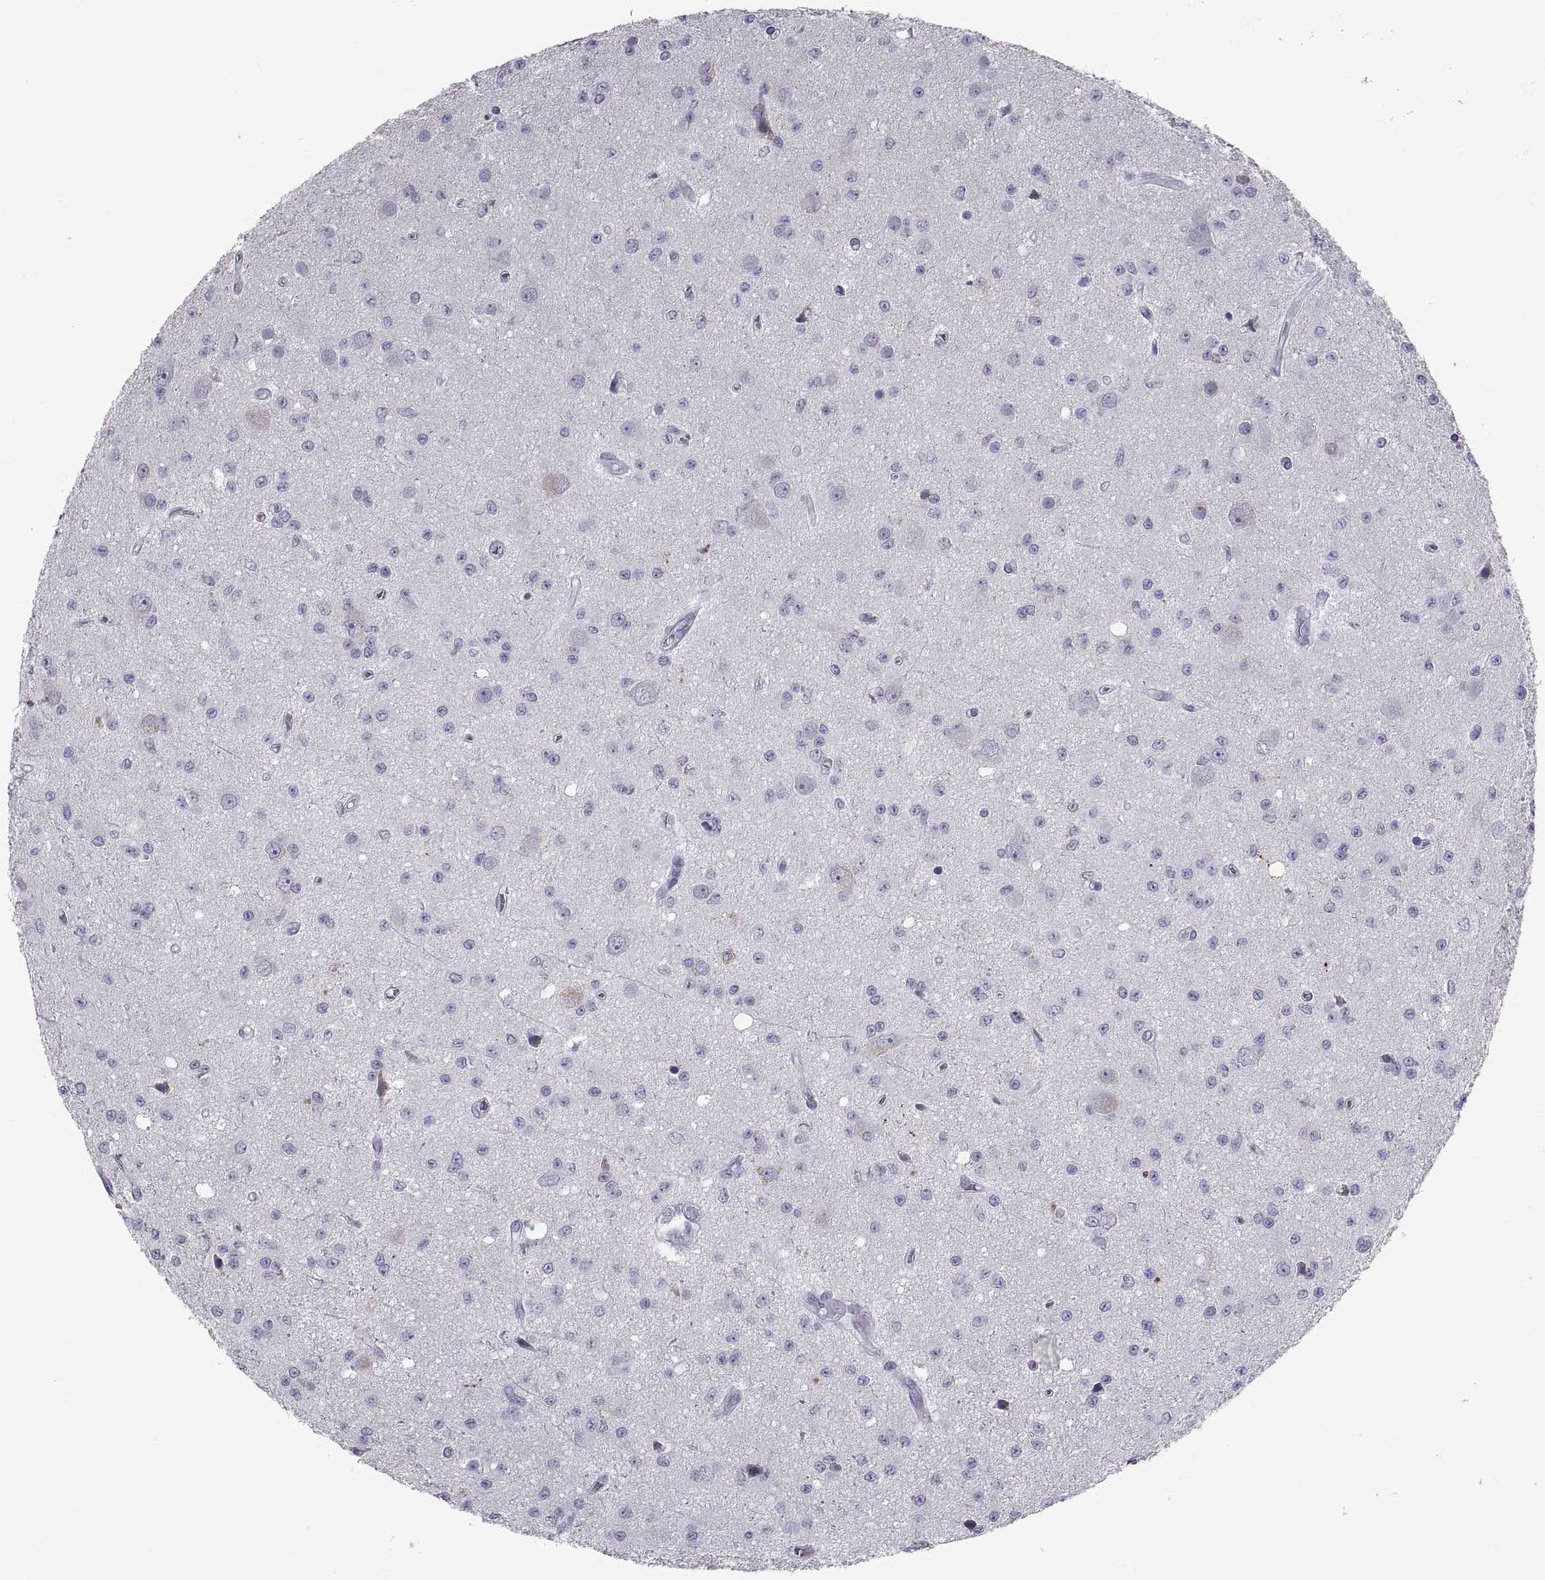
{"staining": {"intensity": "negative", "quantity": "none", "location": "none"}, "tissue": "glioma", "cell_type": "Tumor cells", "image_type": "cancer", "snomed": [{"axis": "morphology", "description": "Glioma, malignant, Low grade"}, {"axis": "topography", "description": "Brain"}], "caption": "The photomicrograph displays no significant positivity in tumor cells of malignant glioma (low-grade).", "gene": "DEFB129", "patient": {"sex": "female", "age": 45}}